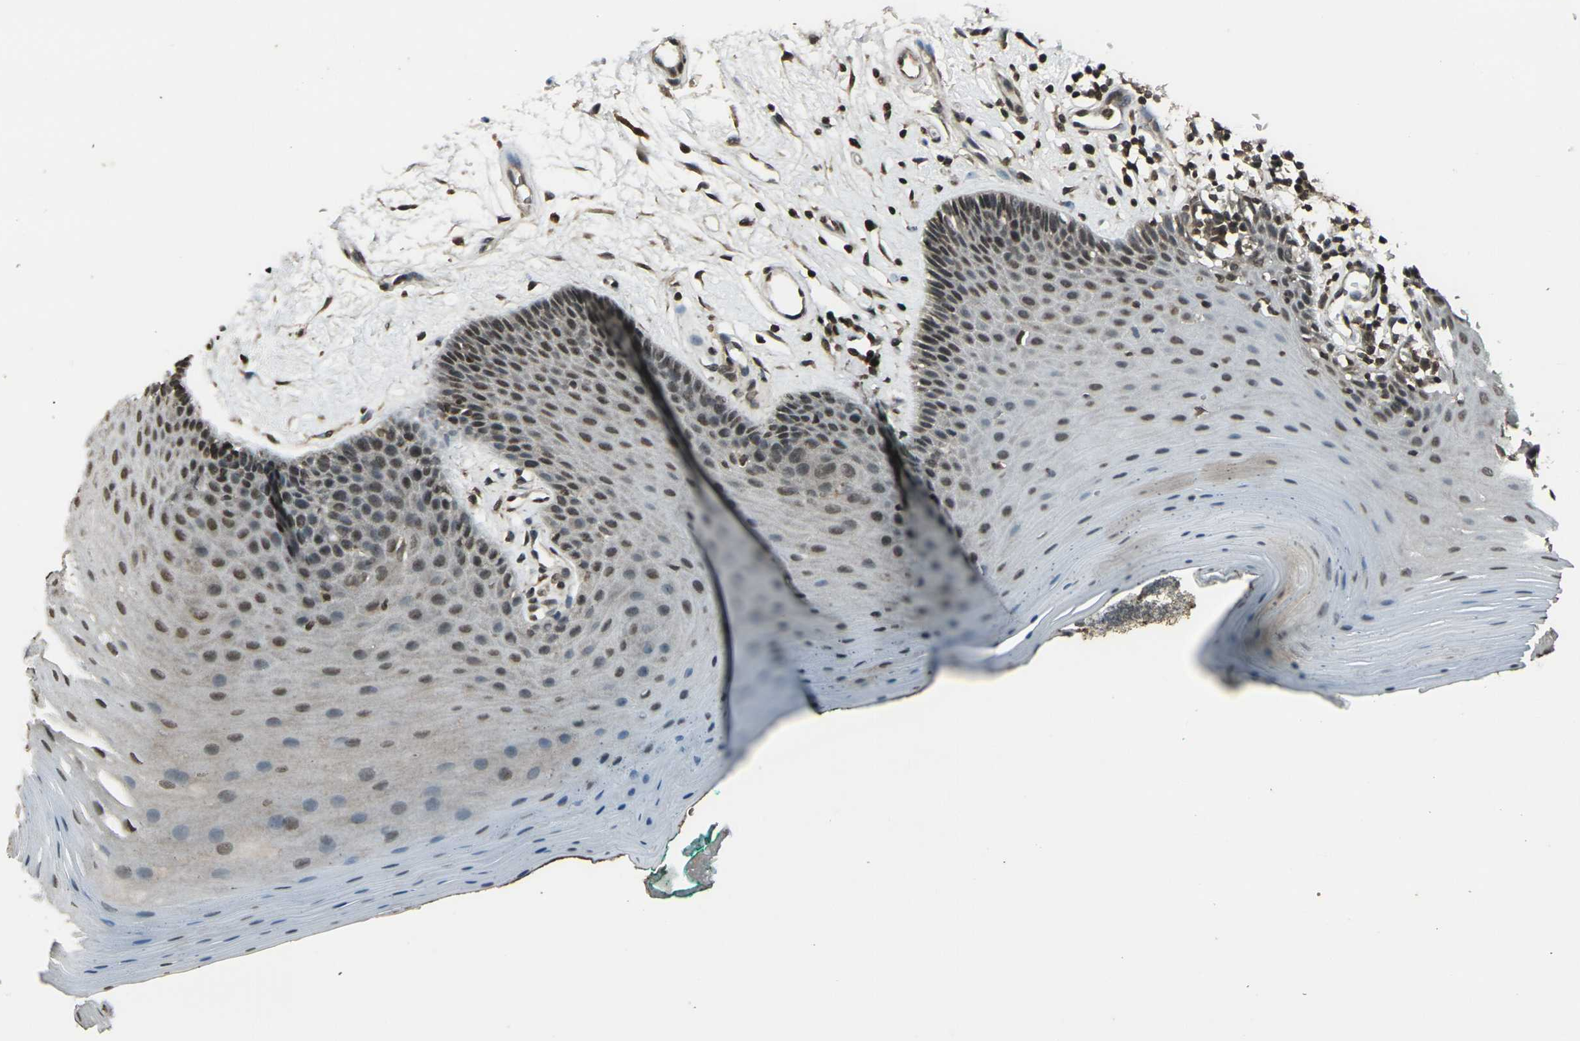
{"staining": {"intensity": "moderate", "quantity": "25%-75%", "location": "nuclear"}, "tissue": "oral mucosa", "cell_type": "Squamous epithelial cells", "image_type": "normal", "snomed": [{"axis": "morphology", "description": "Normal tissue, NOS"}, {"axis": "topography", "description": "Skeletal muscle"}, {"axis": "topography", "description": "Oral tissue"}], "caption": "Immunohistochemistry (IHC) (DAB) staining of normal human oral mucosa exhibits moderate nuclear protein expression in approximately 25%-75% of squamous epithelial cells. Using DAB (3,3'-diaminobenzidine) (brown) and hematoxylin (blue) stains, captured at high magnification using brightfield microscopy.", "gene": "PRPF8", "patient": {"sex": "male", "age": 58}}